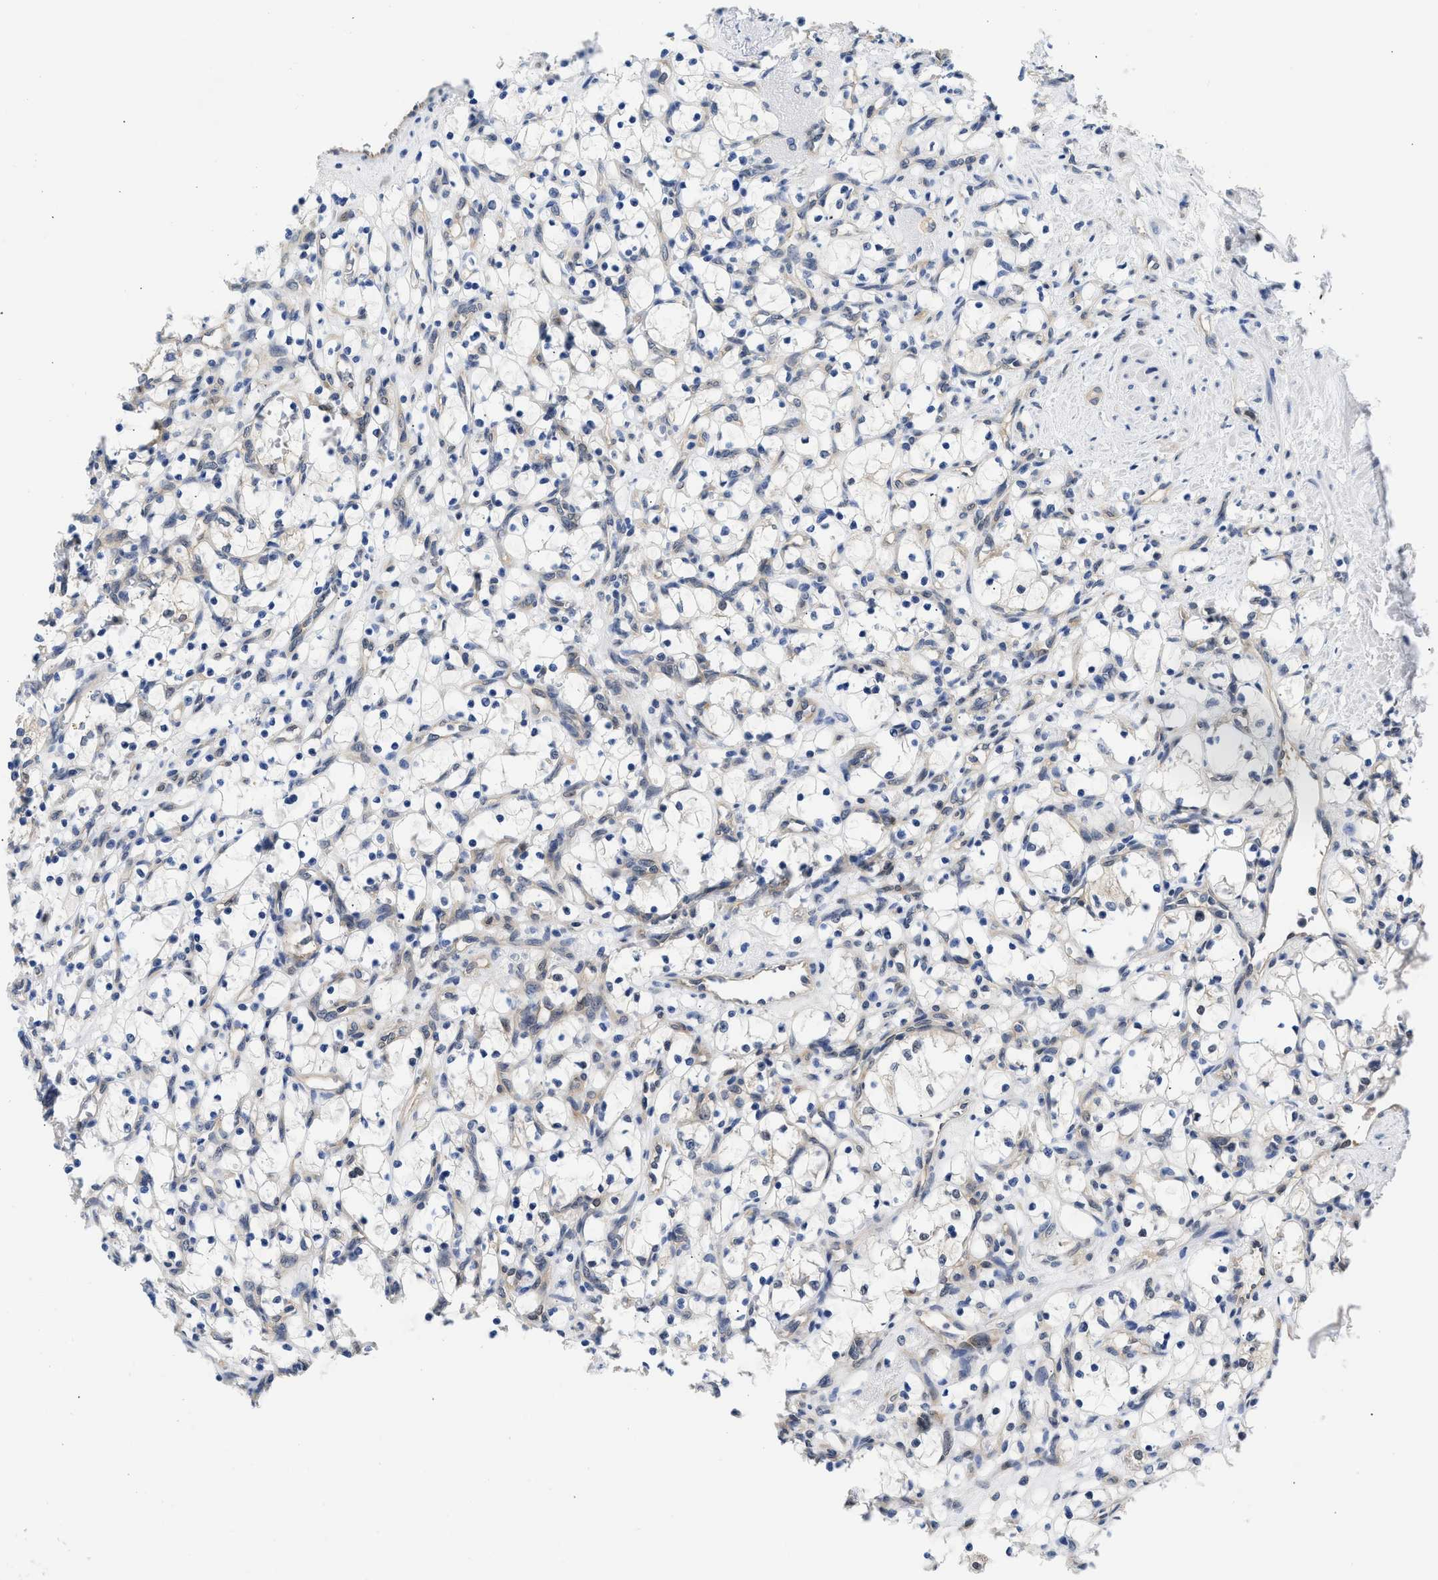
{"staining": {"intensity": "negative", "quantity": "none", "location": "none"}, "tissue": "renal cancer", "cell_type": "Tumor cells", "image_type": "cancer", "snomed": [{"axis": "morphology", "description": "Adenocarcinoma, NOS"}, {"axis": "topography", "description": "Kidney"}], "caption": "This micrograph is of adenocarcinoma (renal) stained with immunohistochemistry (IHC) to label a protein in brown with the nuclei are counter-stained blue. There is no expression in tumor cells.", "gene": "XPO5", "patient": {"sex": "female", "age": 69}}